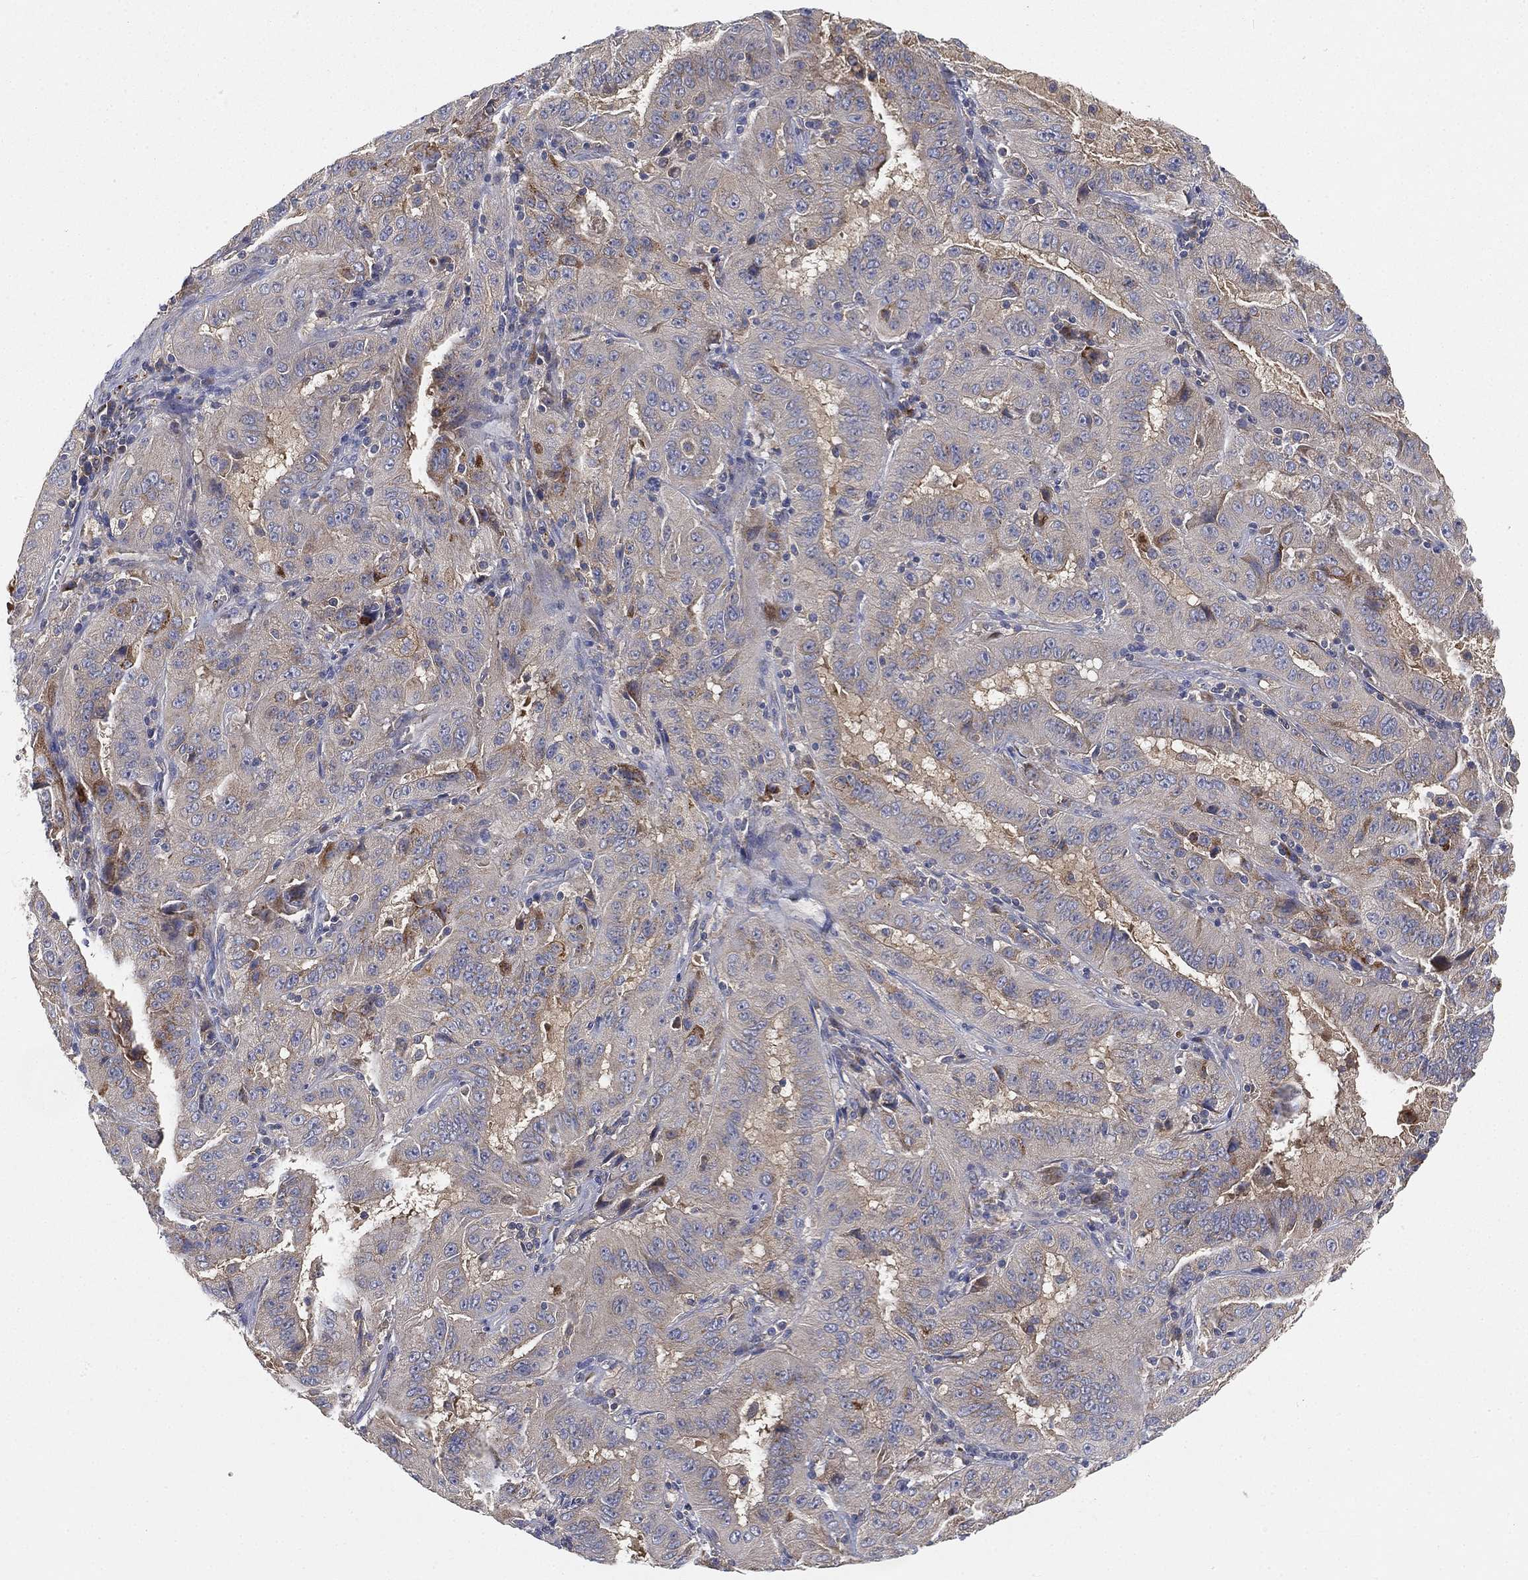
{"staining": {"intensity": "negative", "quantity": "none", "location": "none"}, "tissue": "pancreatic cancer", "cell_type": "Tumor cells", "image_type": "cancer", "snomed": [{"axis": "morphology", "description": "Adenocarcinoma, NOS"}, {"axis": "topography", "description": "Pancreas"}], "caption": "Immunohistochemistry of human pancreatic adenocarcinoma demonstrates no expression in tumor cells.", "gene": "CTSL", "patient": {"sex": "male", "age": 63}}